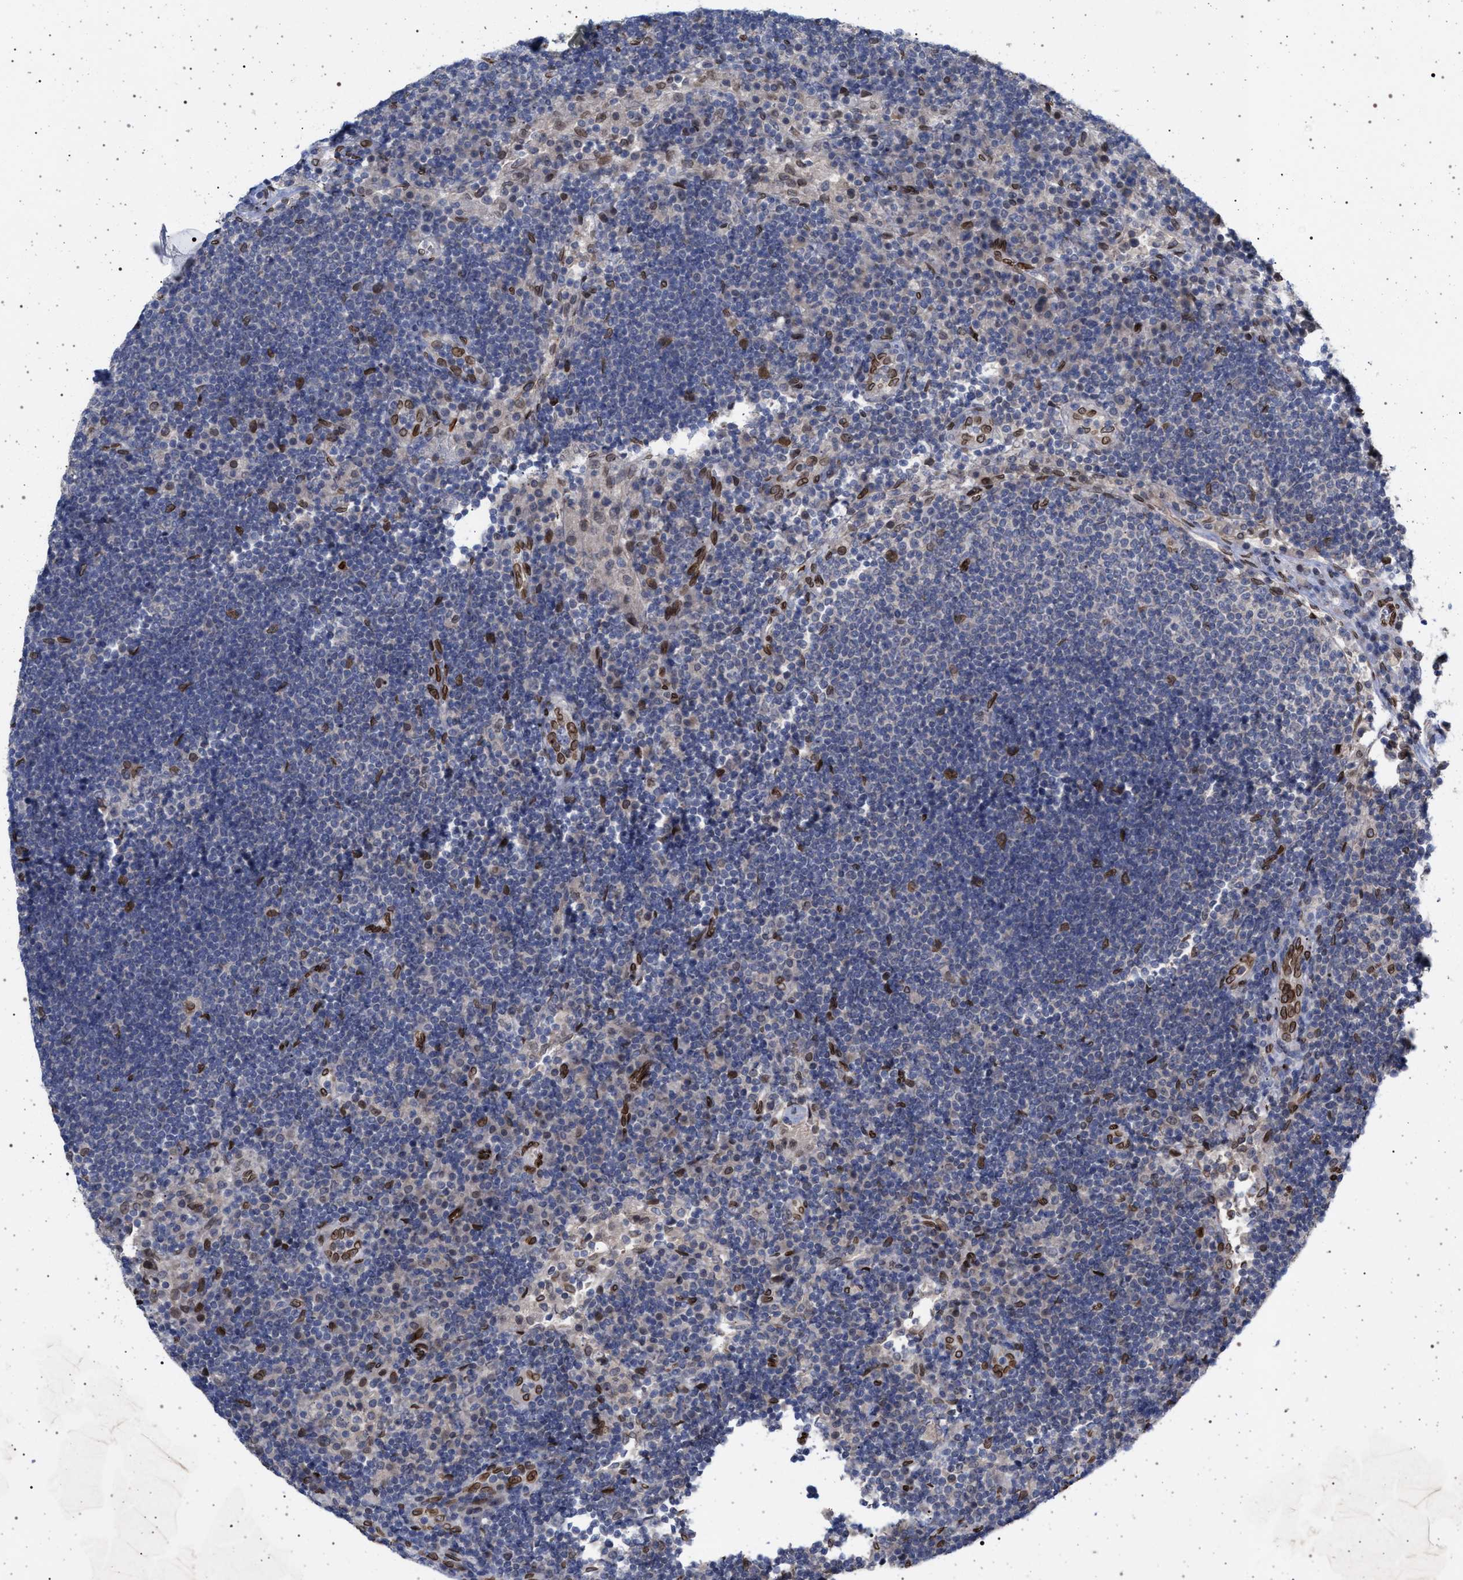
{"staining": {"intensity": "moderate", "quantity": "25%-75%", "location": "cytoplasmic/membranous,nuclear"}, "tissue": "lymph node", "cell_type": "Germinal center cells", "image_type": "normal", "snomed": [{"axis": "morphology", "description": "Normal tissue, NOS"}, {"axis": "topography", "description": "Lymph node"}], "caption": "The immunohistochemical stain labels moderate cytoplasmic/membranous,nuclear positivity in germinal center cells of unremarkable lymph node. (DAB IHC, brown staining for protein, blue staining for nuclei).", "gene": "ING2", "patient": {"sex": "female", "age": 53}}